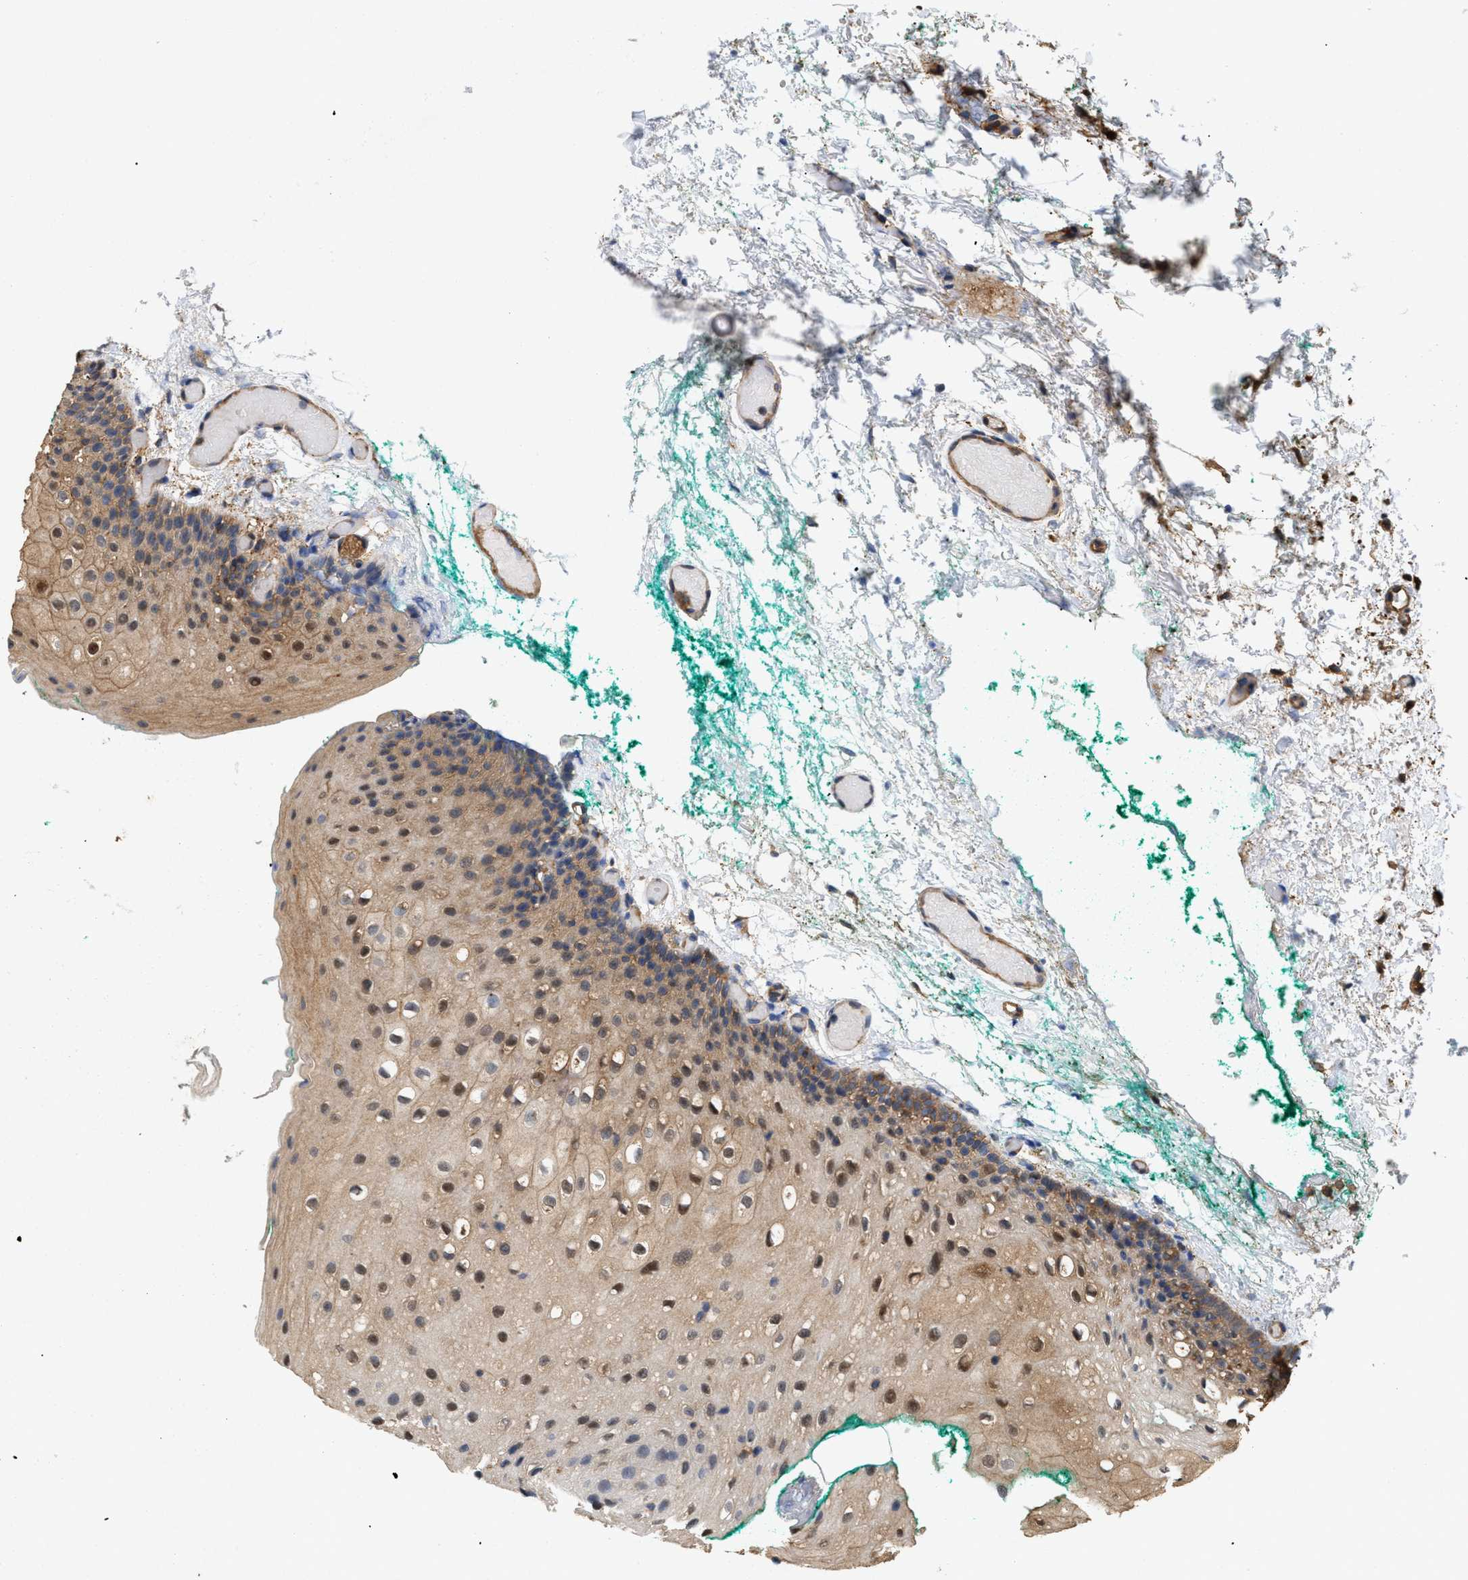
{"staining": {"intensity": "moderate", "quantity": ">75%", "location": "cytoplasmic/membranous,nuclear"}, "tissue": "oral mucosa", "cell_type": "Squamous epithelial cells", "image_type": "normal", "snomed": [{"axis": "morphology", "description": "Normal tissue, NOS"}, {"axis": "morphology", "description": "Squamous cell carcinoma, NOS"}, {"axis": "topography", "description": "Oral tissue"}, {"axis": "topography", "description": "Salivary gland"}, {"axis": "topography", "description": "Head-Neck"}], "caption": "Approximately >75% of squamous epithelial cells in unremarkable oral mucosa show moderate cytoplasmic/membranous,nuclear protein staining as visualized by brown immunohistochemical staining.", "gene": "CALM1", "patient": {"sex": "female", "age": 62}}